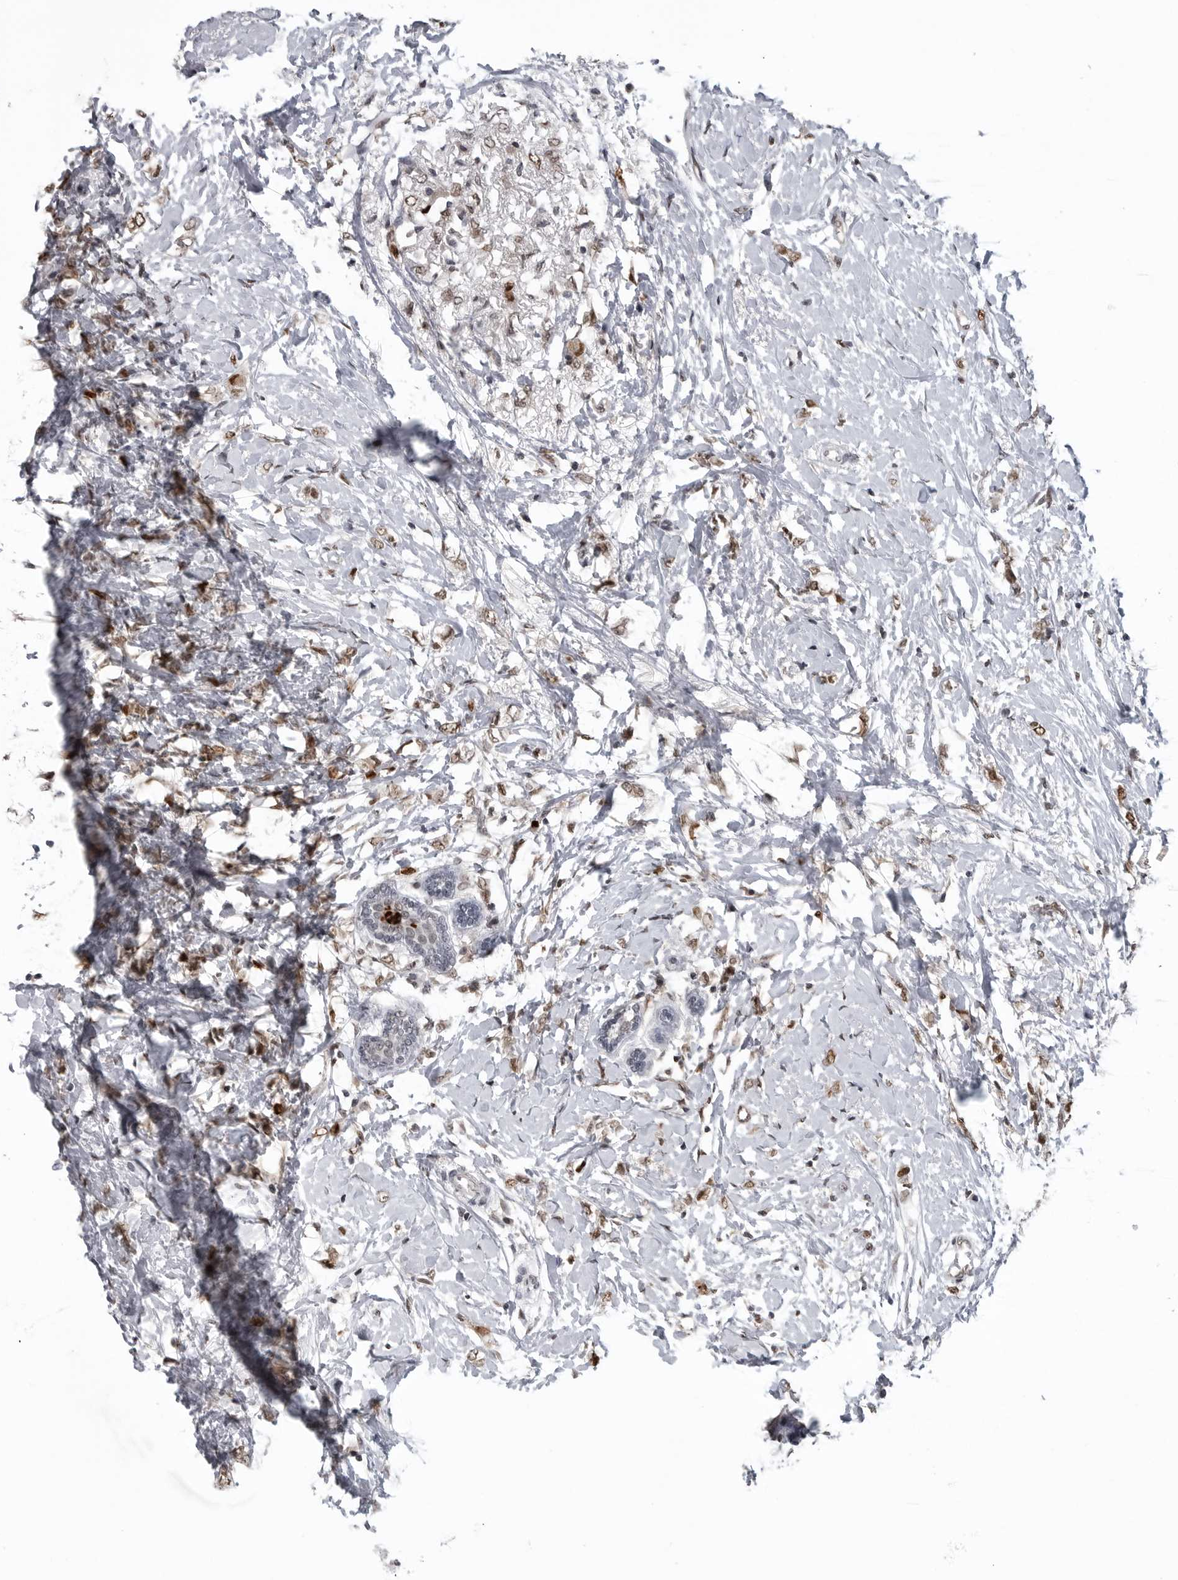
{"staining": {"intensity": "weak", "quantity": ">75%", "location": "nuclear"}, "tissue": "breast cancer", "cell_type": "Tumor cells", "image_type": "cancer", "snomed": [{"axis": "morphology", "description": "Normal tissue, NOS"}, {"axis": "morphology", "description": "Lobular carcinoma"}, {"axis": "topography", "description": "Breast"}], "caption": "DAB (3,3'-diaminobenzidine) immunohistochemical staining of human breast cancer (lobular carcinoma) demonstrates weak nuclear protein positivity in approximately >75% of tumor cells.", "gene": "C8orf58", "patient": {"sex": "female", "age": 47}}